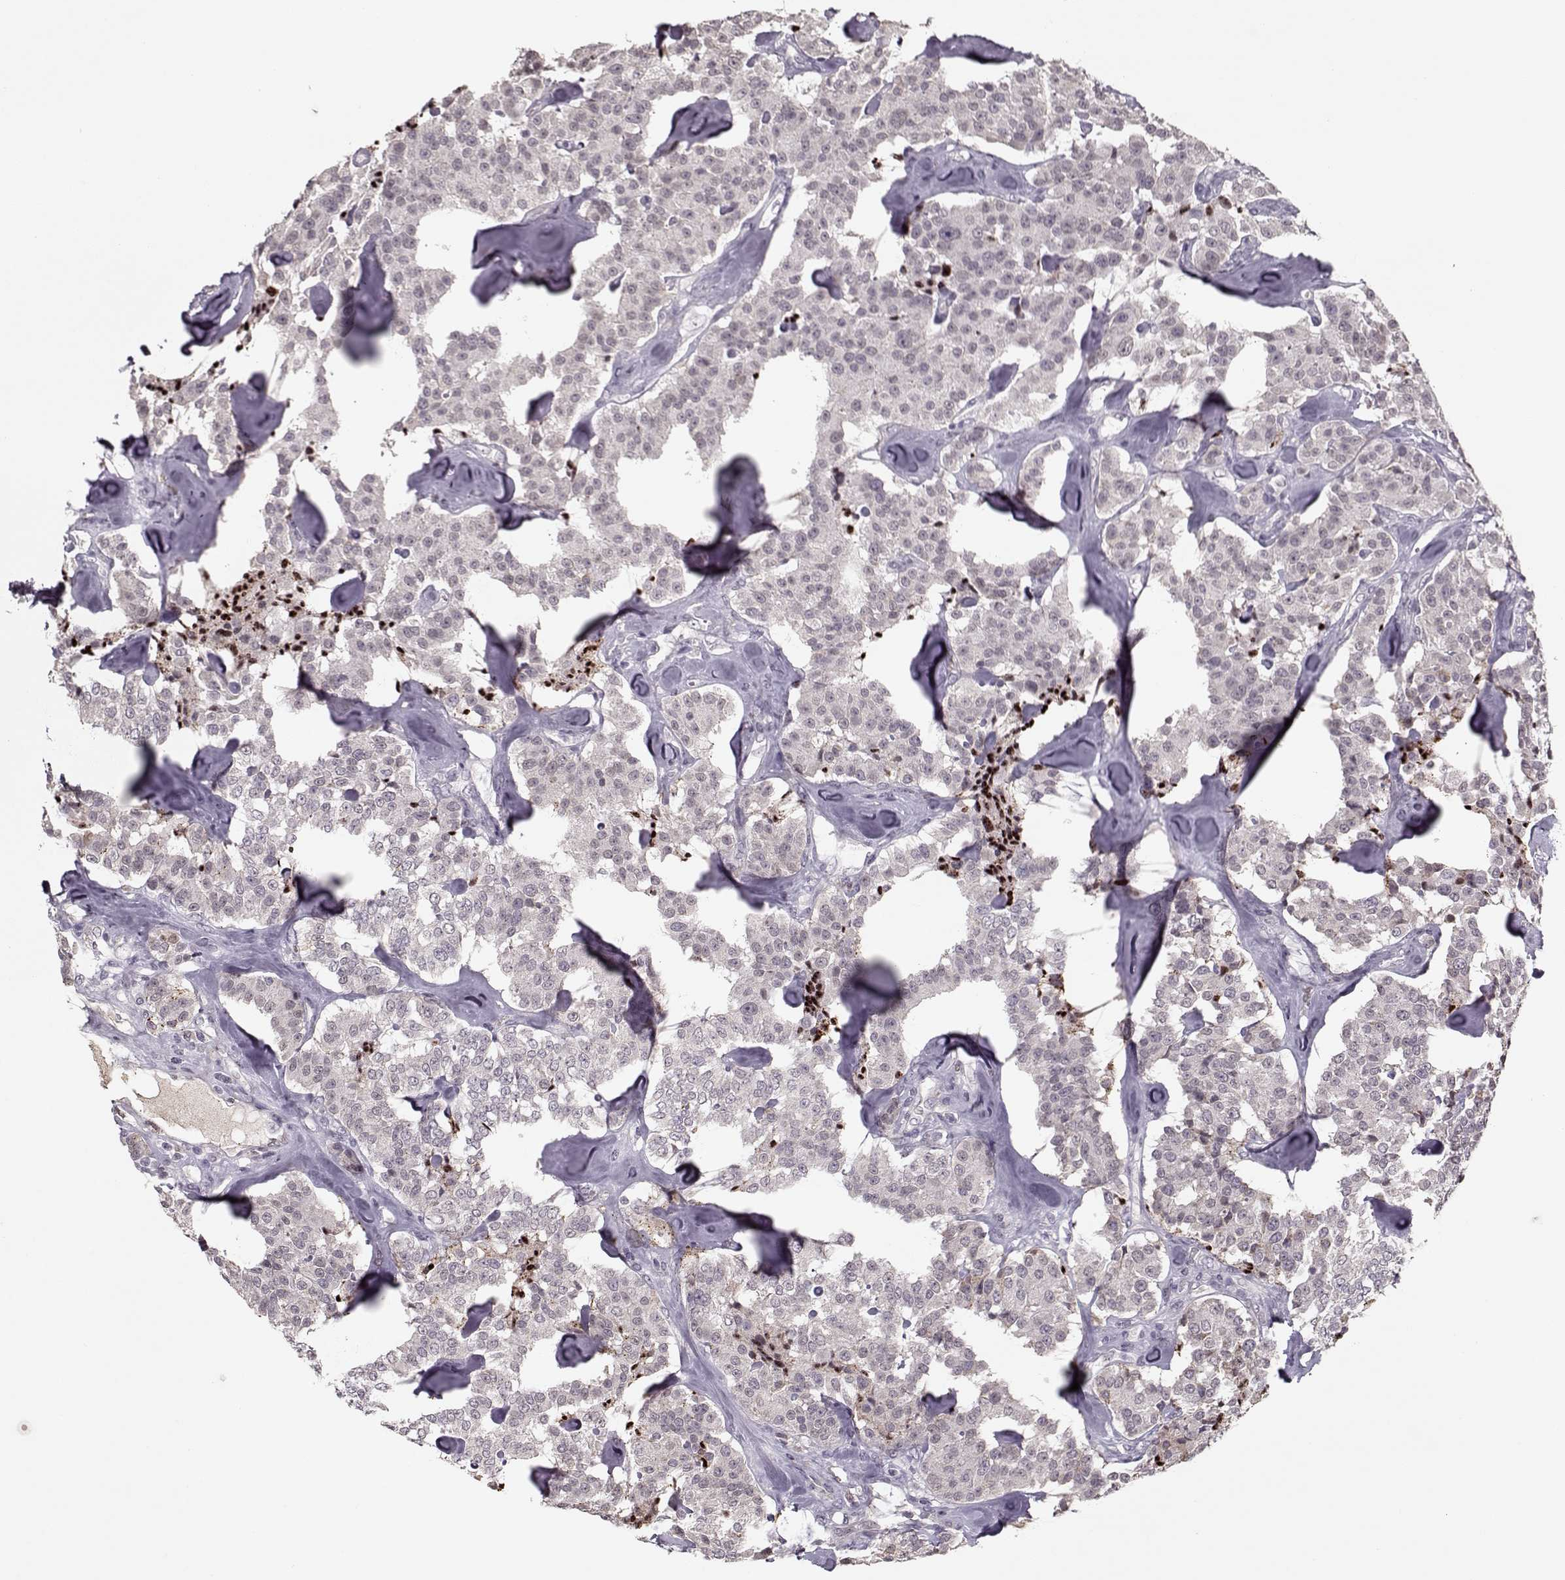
{"staining": {"intensity": "negative", "quantity": "none", "location": "none"}, "tissue": "carcinoid", "cell_type": "Tumor cells", "image_type": "cancer", "snomed": [{"axis": "morphology", "description": "Carcinoid, malignant, NOS"}, {"axis": "topography", "description": "Pancreas"}], "caption": "There is no significant positivity in tumor cells of carcinoid (malignant). (DAB (3,3'-diaminobenzidine) immunohistochemistry with hematoxylin counter stain).", "gene": "DNAI3", "patient": {"sex": "male", "age": 41}}